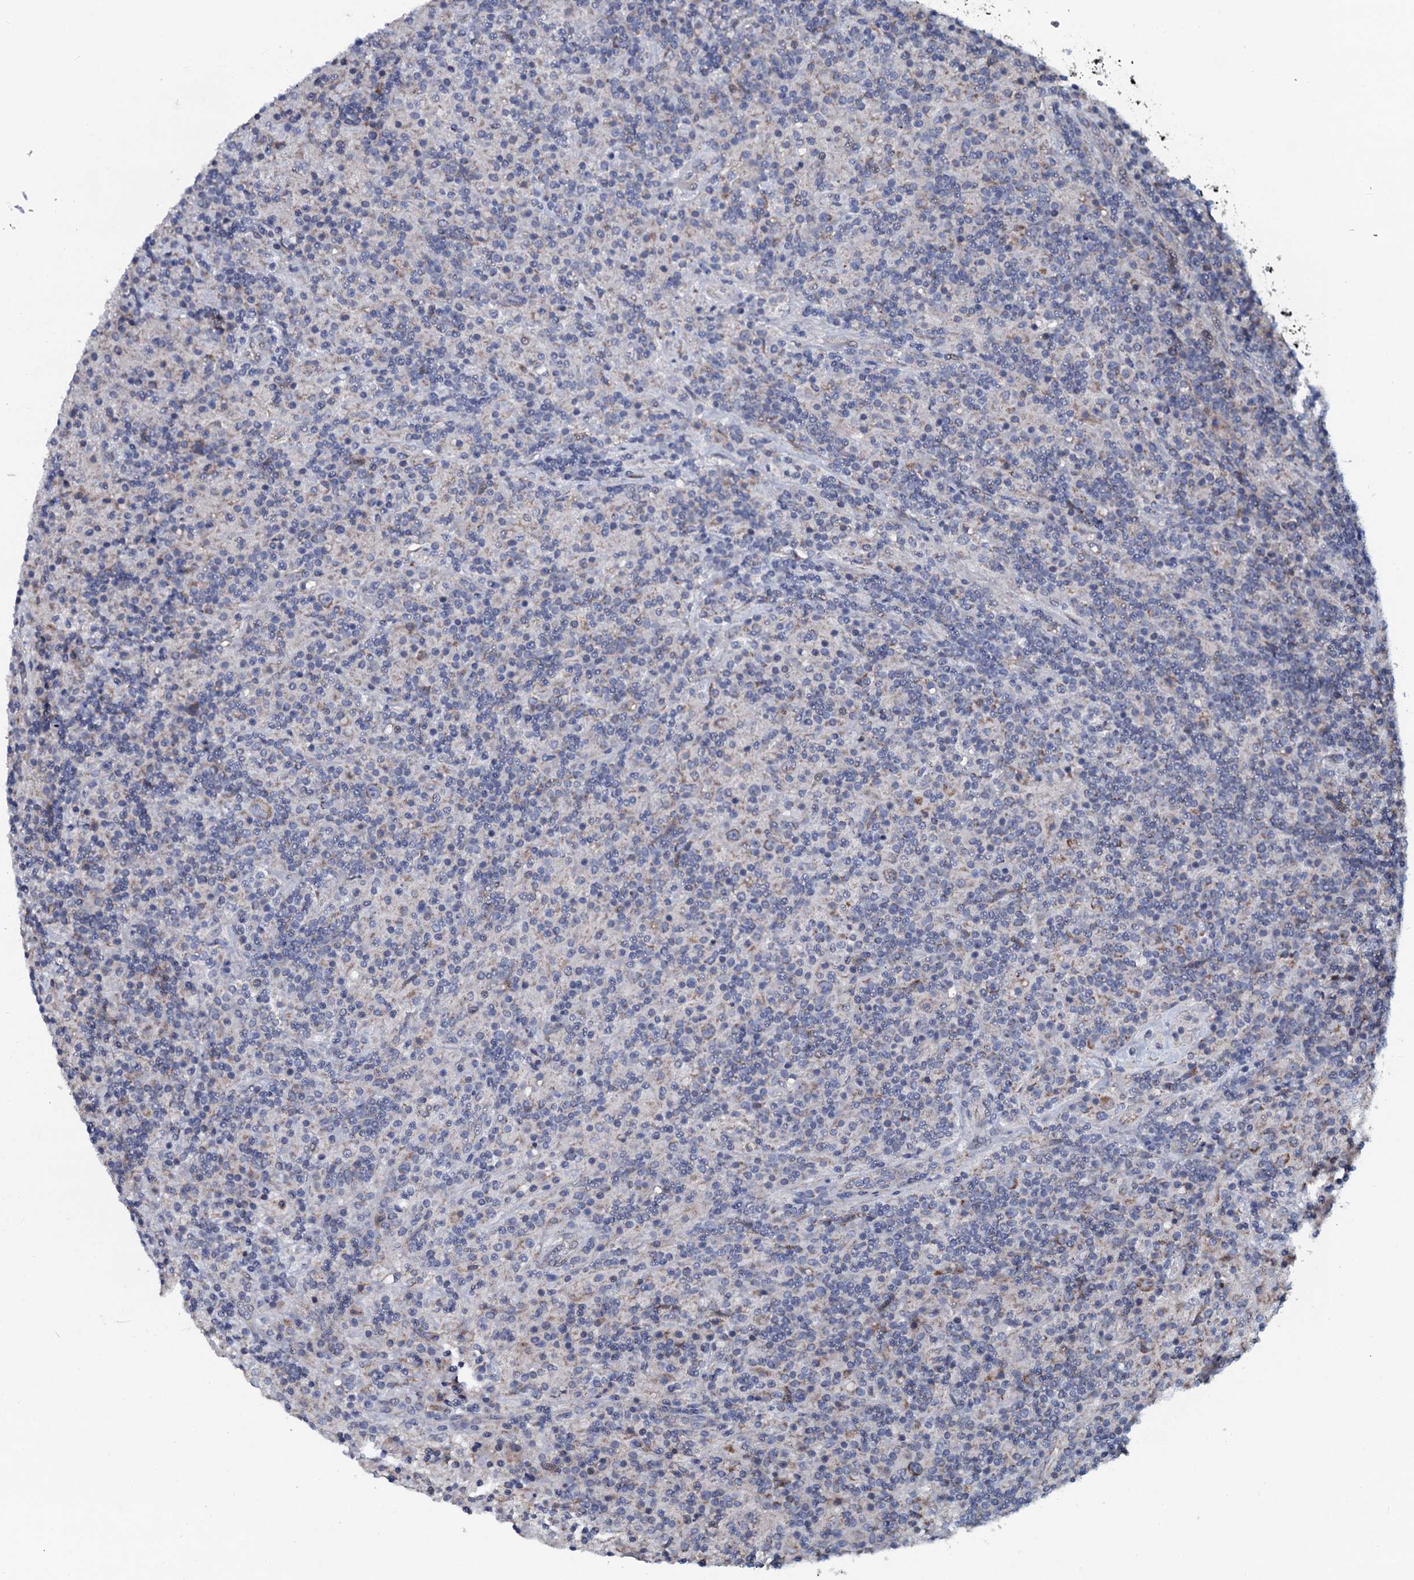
{"staining": {"intensity": "weak", "quantity": "25%-75%", "location": "cytoplasmic/membranous"}, "tissue": "lymphoma", "cell_type": "Tumor cells", "image_type": "cancer", "snomed": [{"axis": "morphology", "description": "Hodgkin's disease, NOS"}, {"axis": "topography", "description": "Lymph node"}], "caption": "Protein staining displays weak cytoplasmic/membranous staining in approximately 25%-75% of tumor cells in Hodgkin's disease. The staining is performed using DAB (3,3'-diaminobenzidine) brown chromogen to label protein expression. The nuclei are counter-stained blue using hematoxylin.", "gene": "KCTD4", "patient": {"sex": "male", "age": 70}}